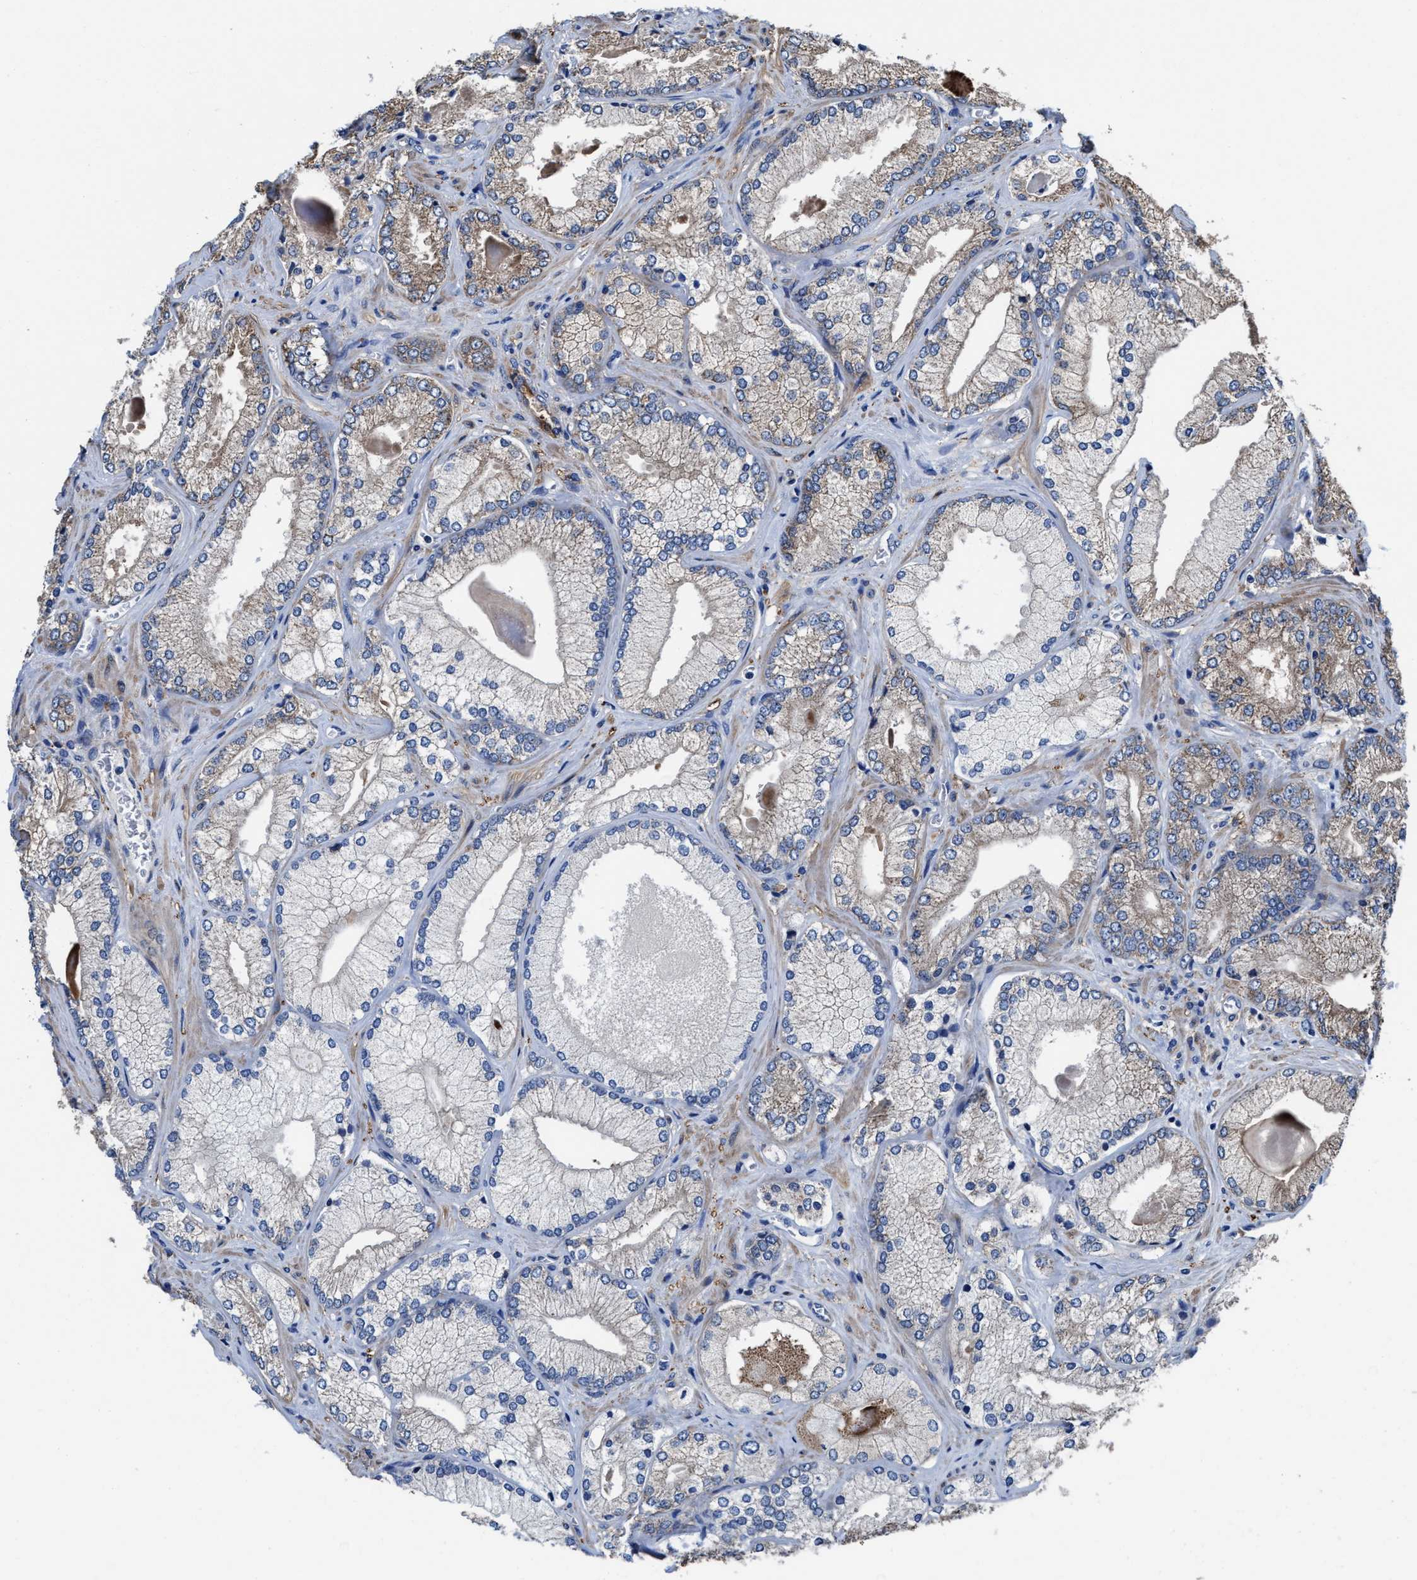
{"staining": {"intensity": "moderate", "quantity": "25%-75%", "location": "cytoplasmic/membranous"}, "tissue": "prostate cancer", "cell_type": "Tumor cells", "image_type": "cancer", "snomed": [{"axis": "morphology", "description": "Adenocarcinoma, Low grade"}, {"axis": "topography", "description": "Prostate"}], "caption": "Protein staining demonstrates moderate cytoplasmic/membranous expression in approximately 25%-75% of tumor cells in prostate cancer (adenocarcinoma (low-grade)).", "gene": "TMEM30A", "patient": {"sex": "male", "age": 65}}